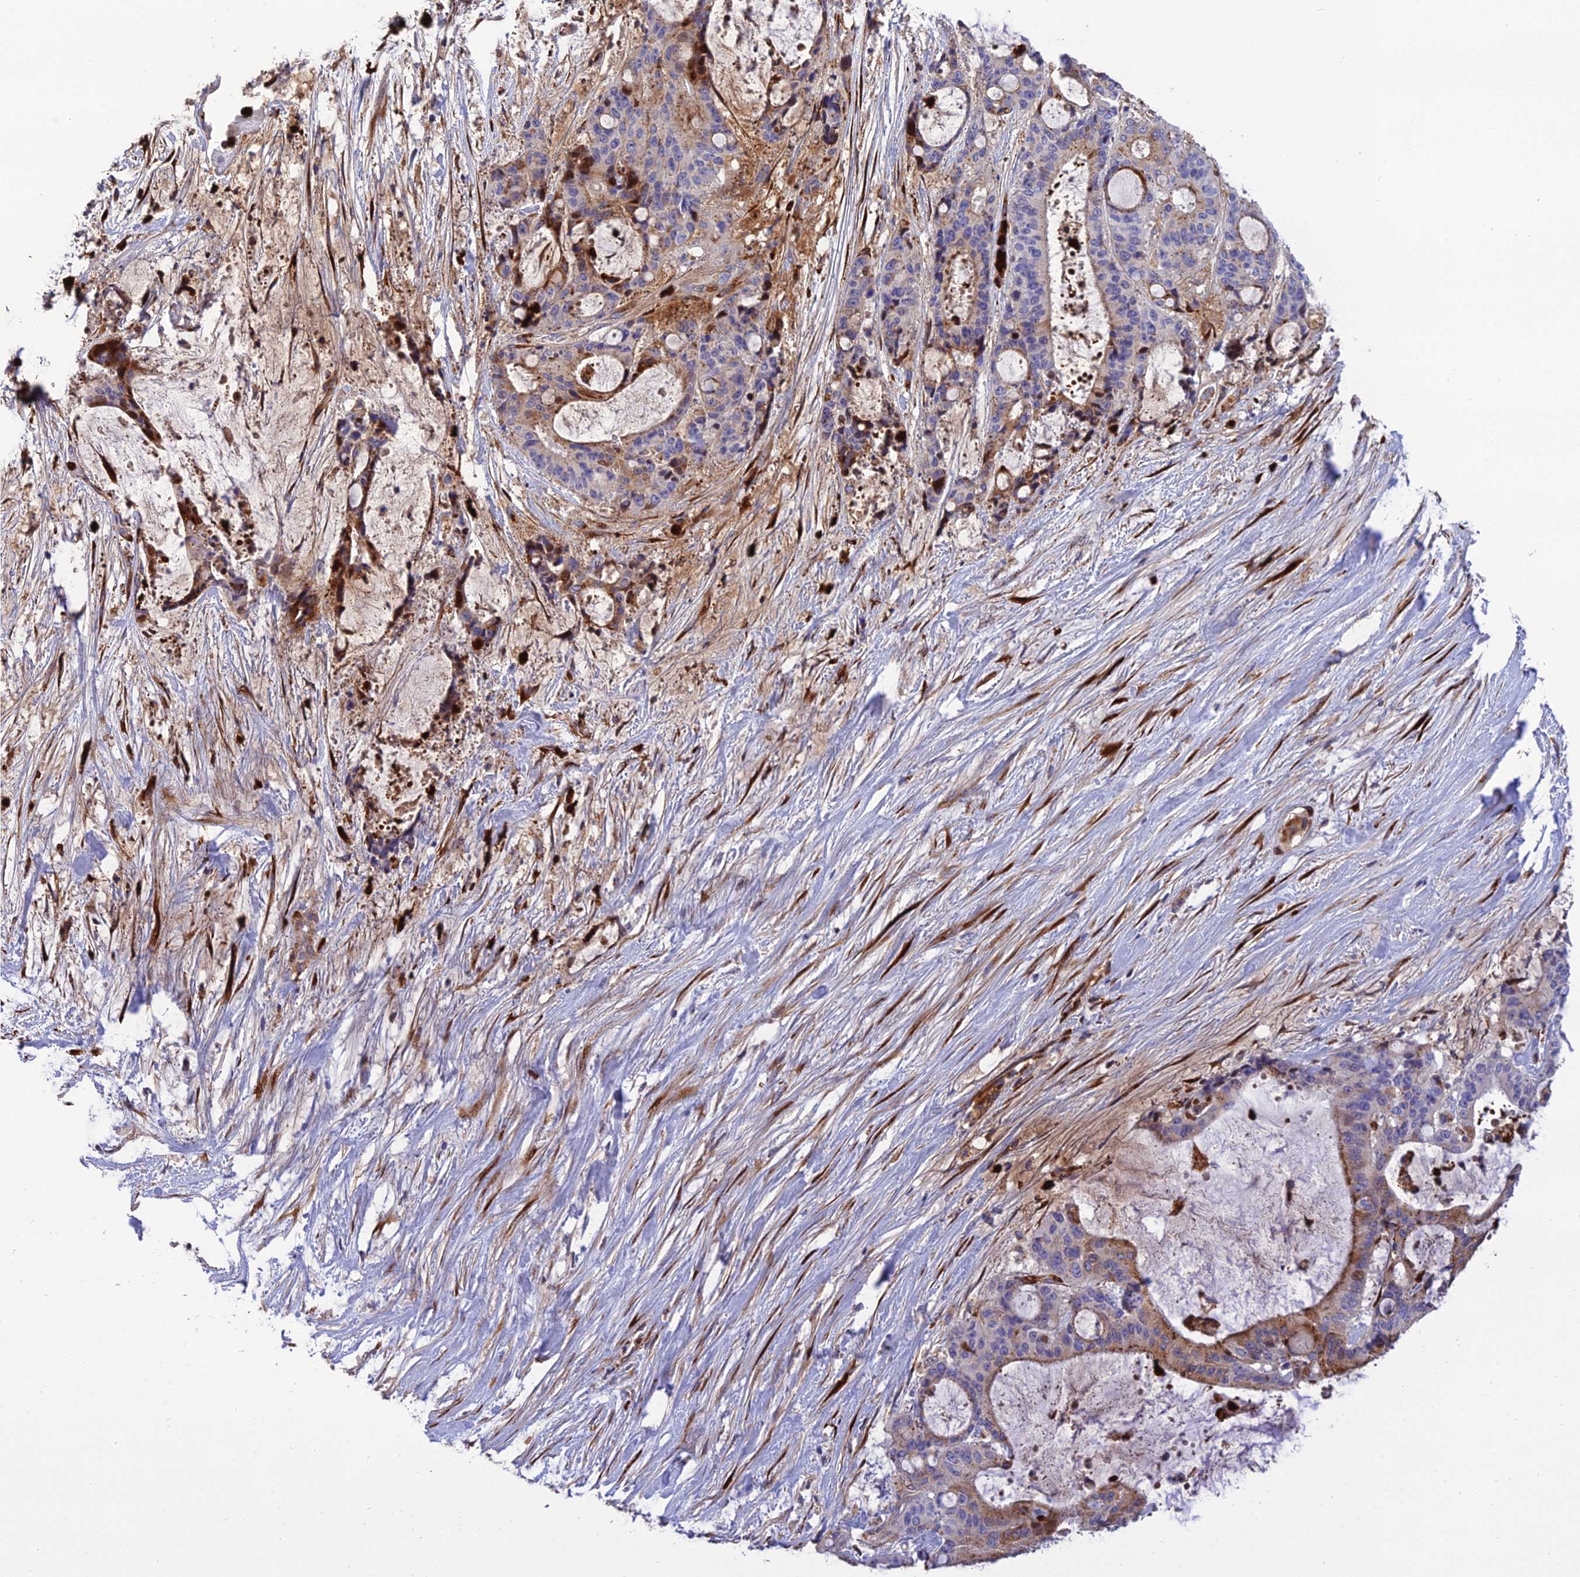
{"staining": {"intensity": "moderate", "quantity": "<25%", "location": "cytoplasmic/membranous,nuclear"}, "tissue": "liver cancer", "cell_type": "Tumor cells", "image_type": "cancer", "snomed": [{"axis": "morphology", "description": "Normal tissue, NOS"}, {"axis": "morphology", "description": "Cholangiocarcinoma"}, {"axis": "topography", "description": "Liver"}, {"axis": "topography", "description": "Peripheral nerve tissue"}], "caption": "This is an image of IHC staining of liver cancer, which shows moderate expression in the cytoplasmic/membranous and nuclear of tumor cells.", "gene": "CPSF4L", "patient": {"sex": "female", "age": 73}}